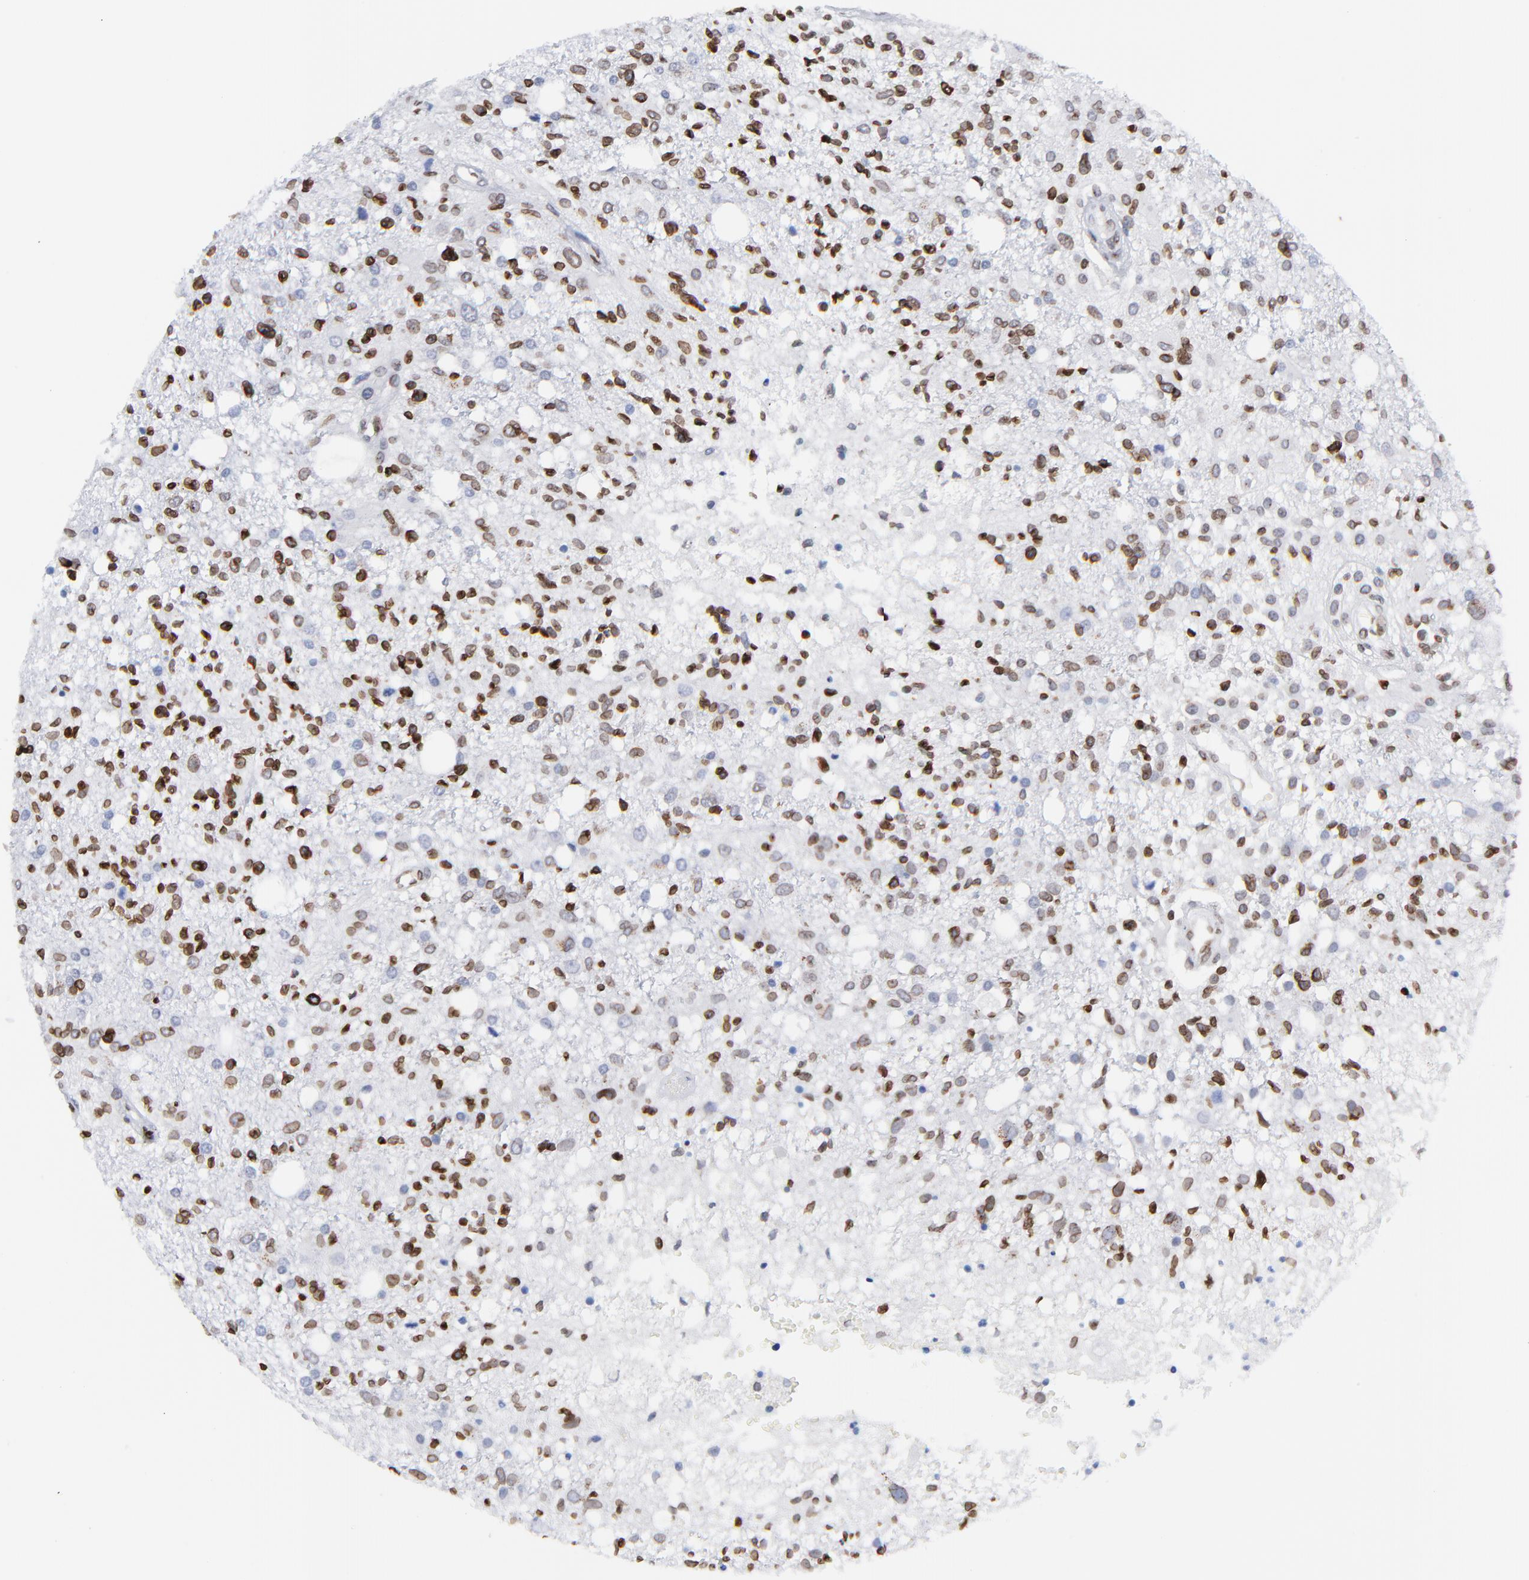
{"staining": {"intensity": "moderate", "quantity": ">75%", "location": "cytoplasmic/membranous,nuclear"}, "tissue": "glioma", "cell_type": "Tumor cells", "image_type": "cancer", "snomed": [{"axis": "morphology", "description": "Glioma, malignant, High grade"}, {"axis": "topography", "description": "Cerebral cortex"}], "caption": "An immunohistochemistry (IHC) photomicrograph of tumor tissue is shown. Protein staining in brown labels moderate cytoplasmic/membranous and nuclear positivity in malignant glioma (high-grade) within tumor cells.", "gene": "THAP7", "patient": {"sex": "male", "age": 76}}